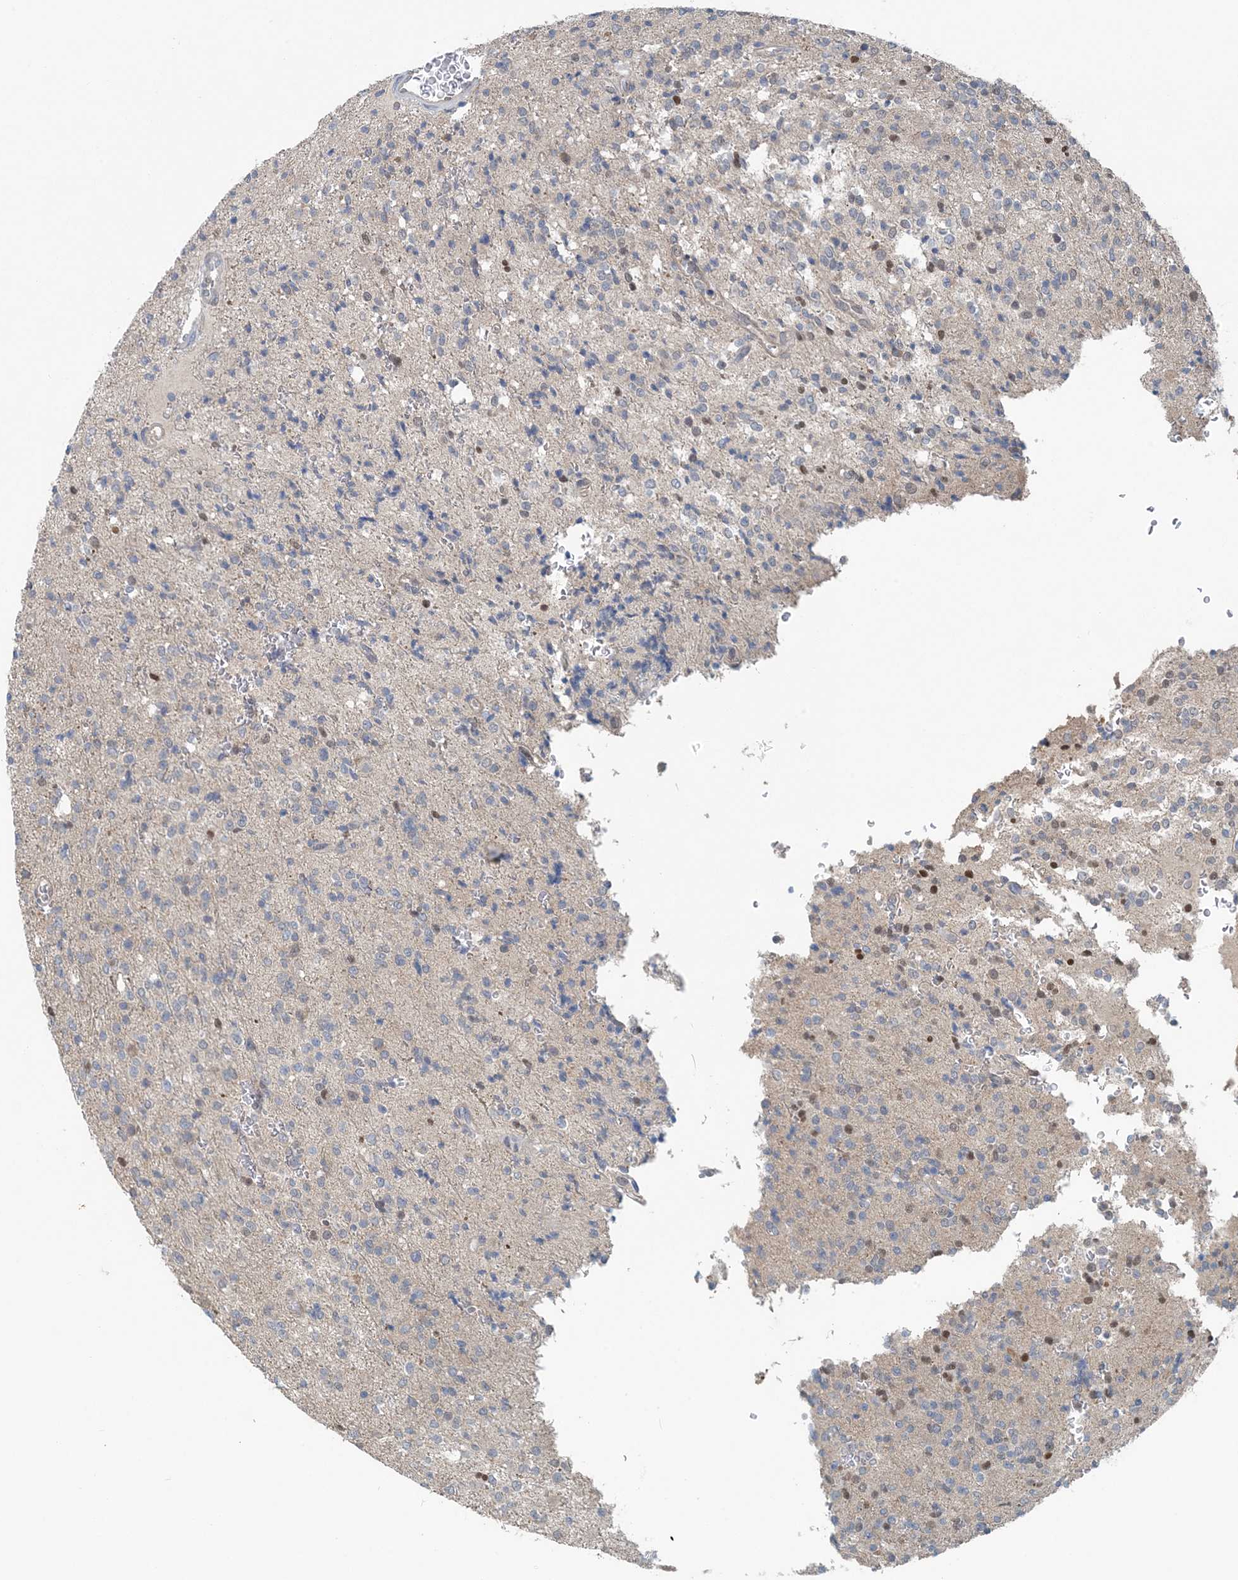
{"staining": {"intensity": "weak", "quantity": "<25%", "location": "cytoplasmic/membranous"}, "tissue": "glioma", "cell_type": "Tumor cells", "image_type": "cancer", "snomed": [{"axis": "morphology", "description": "Glioma, malignant, High grade"}, {"axis": "topography", "description": "Brain"}], "caption": "IHC histopathology image of malignant glioma (high-grade) stained for a protein (brown), which shows no expression in tumor cells.", "gene": "HIKESHI", "patient": {"sex": "male", "age": 34}}